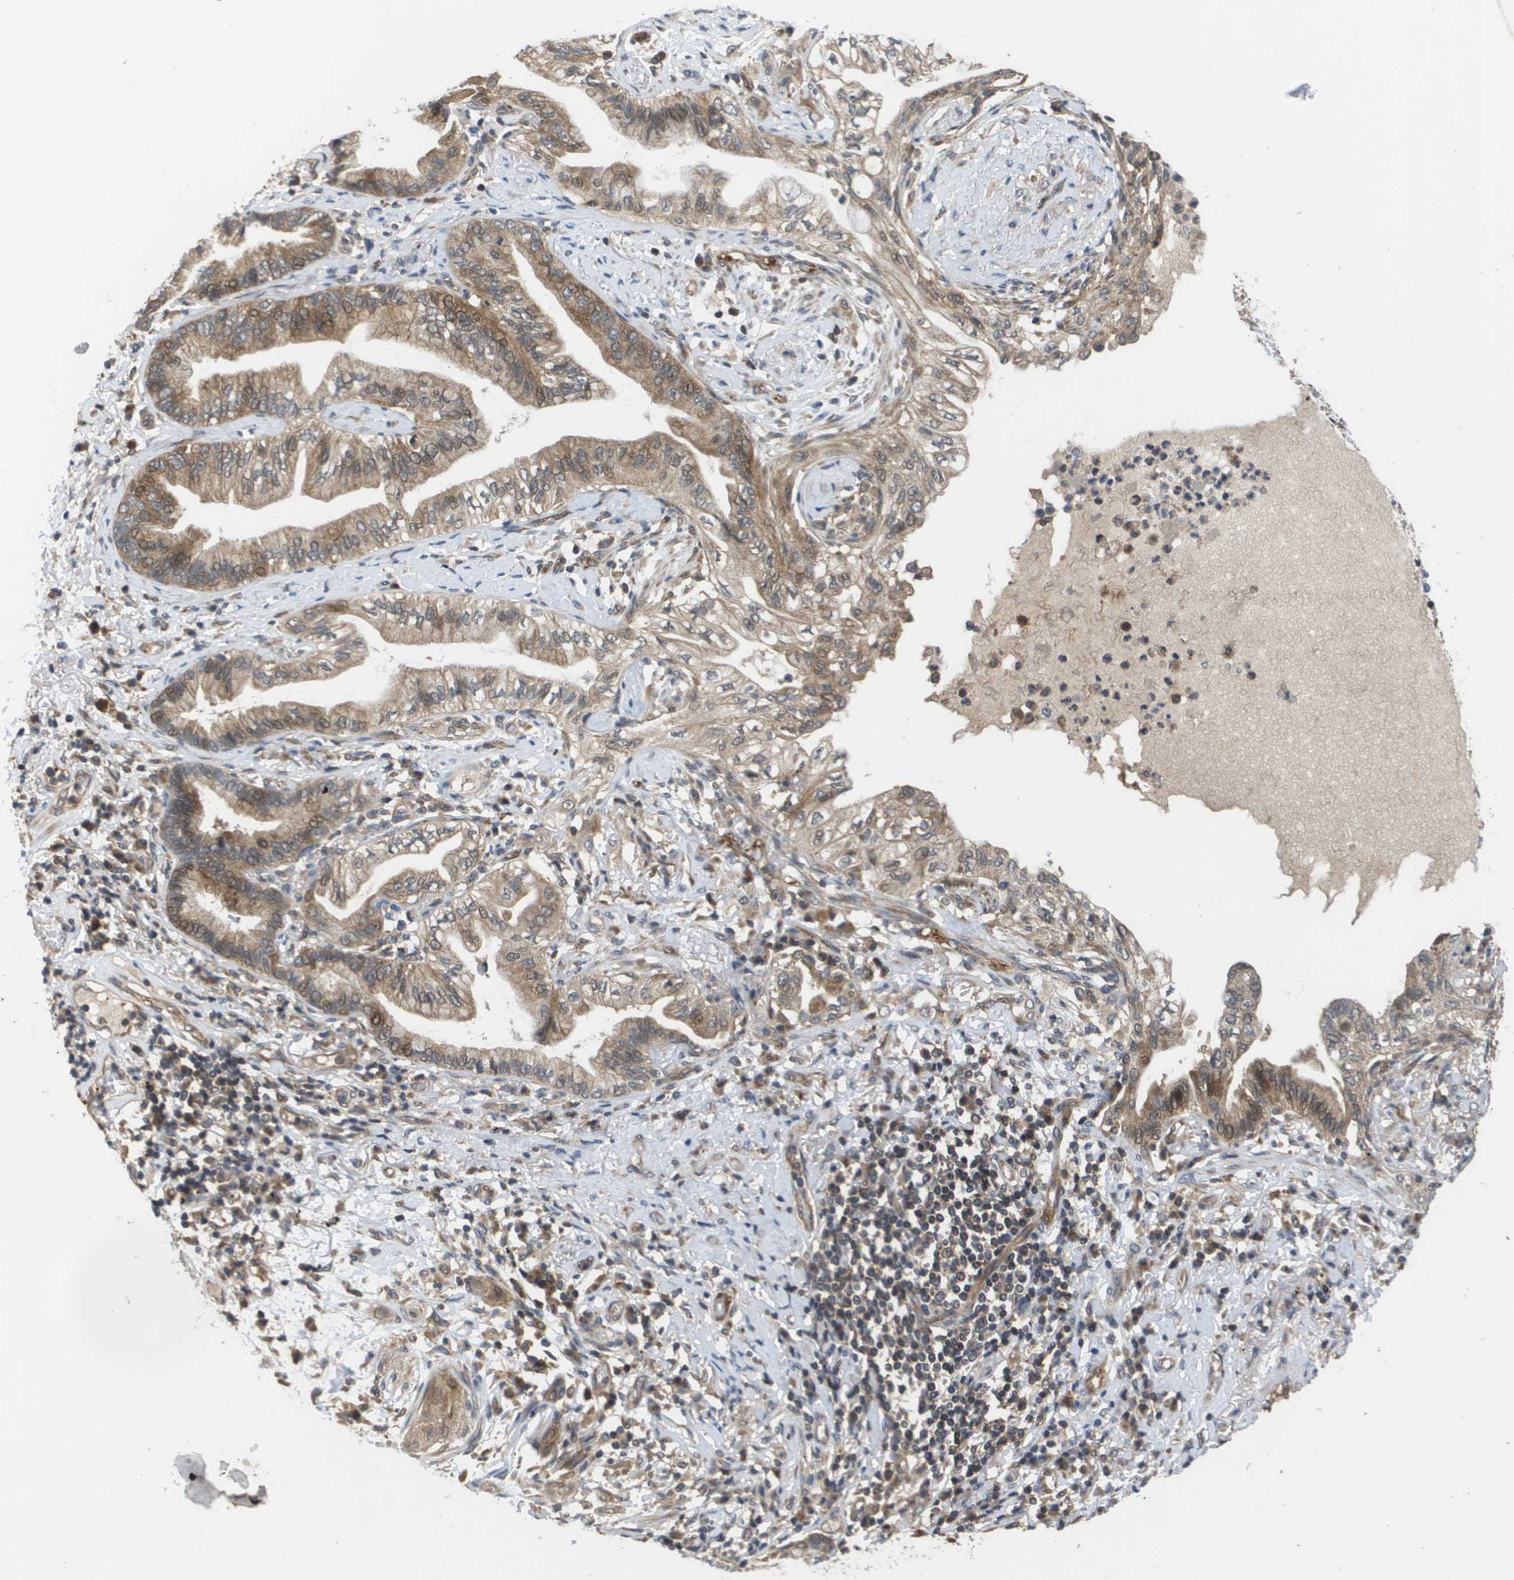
{"staining": {"intensity": "moderate", "quantity": "25%-75%", "location": "cytoplasmic/membranous"}, "tissue": "lung cancer", "cell_type": "Tumor cells", "image_type": "cancer", "snomed": [{"axis": "morphology", "description": "Normal tissue, NOS"}, {"axis": "morphology", "description": "Adenocarcinoma, NOS"}, {"axis": "topography", "description": "Bronchus"}, {"axis": "topography", "description": "Lung"}], "caption": "Moderate cytoplasmic/membranous staining is present in about 25%-75% of tumor cells in lung cancer (adenocarcinoma).", "gene": "RBM38", "patient": {"sex": "female", "age": 70}}